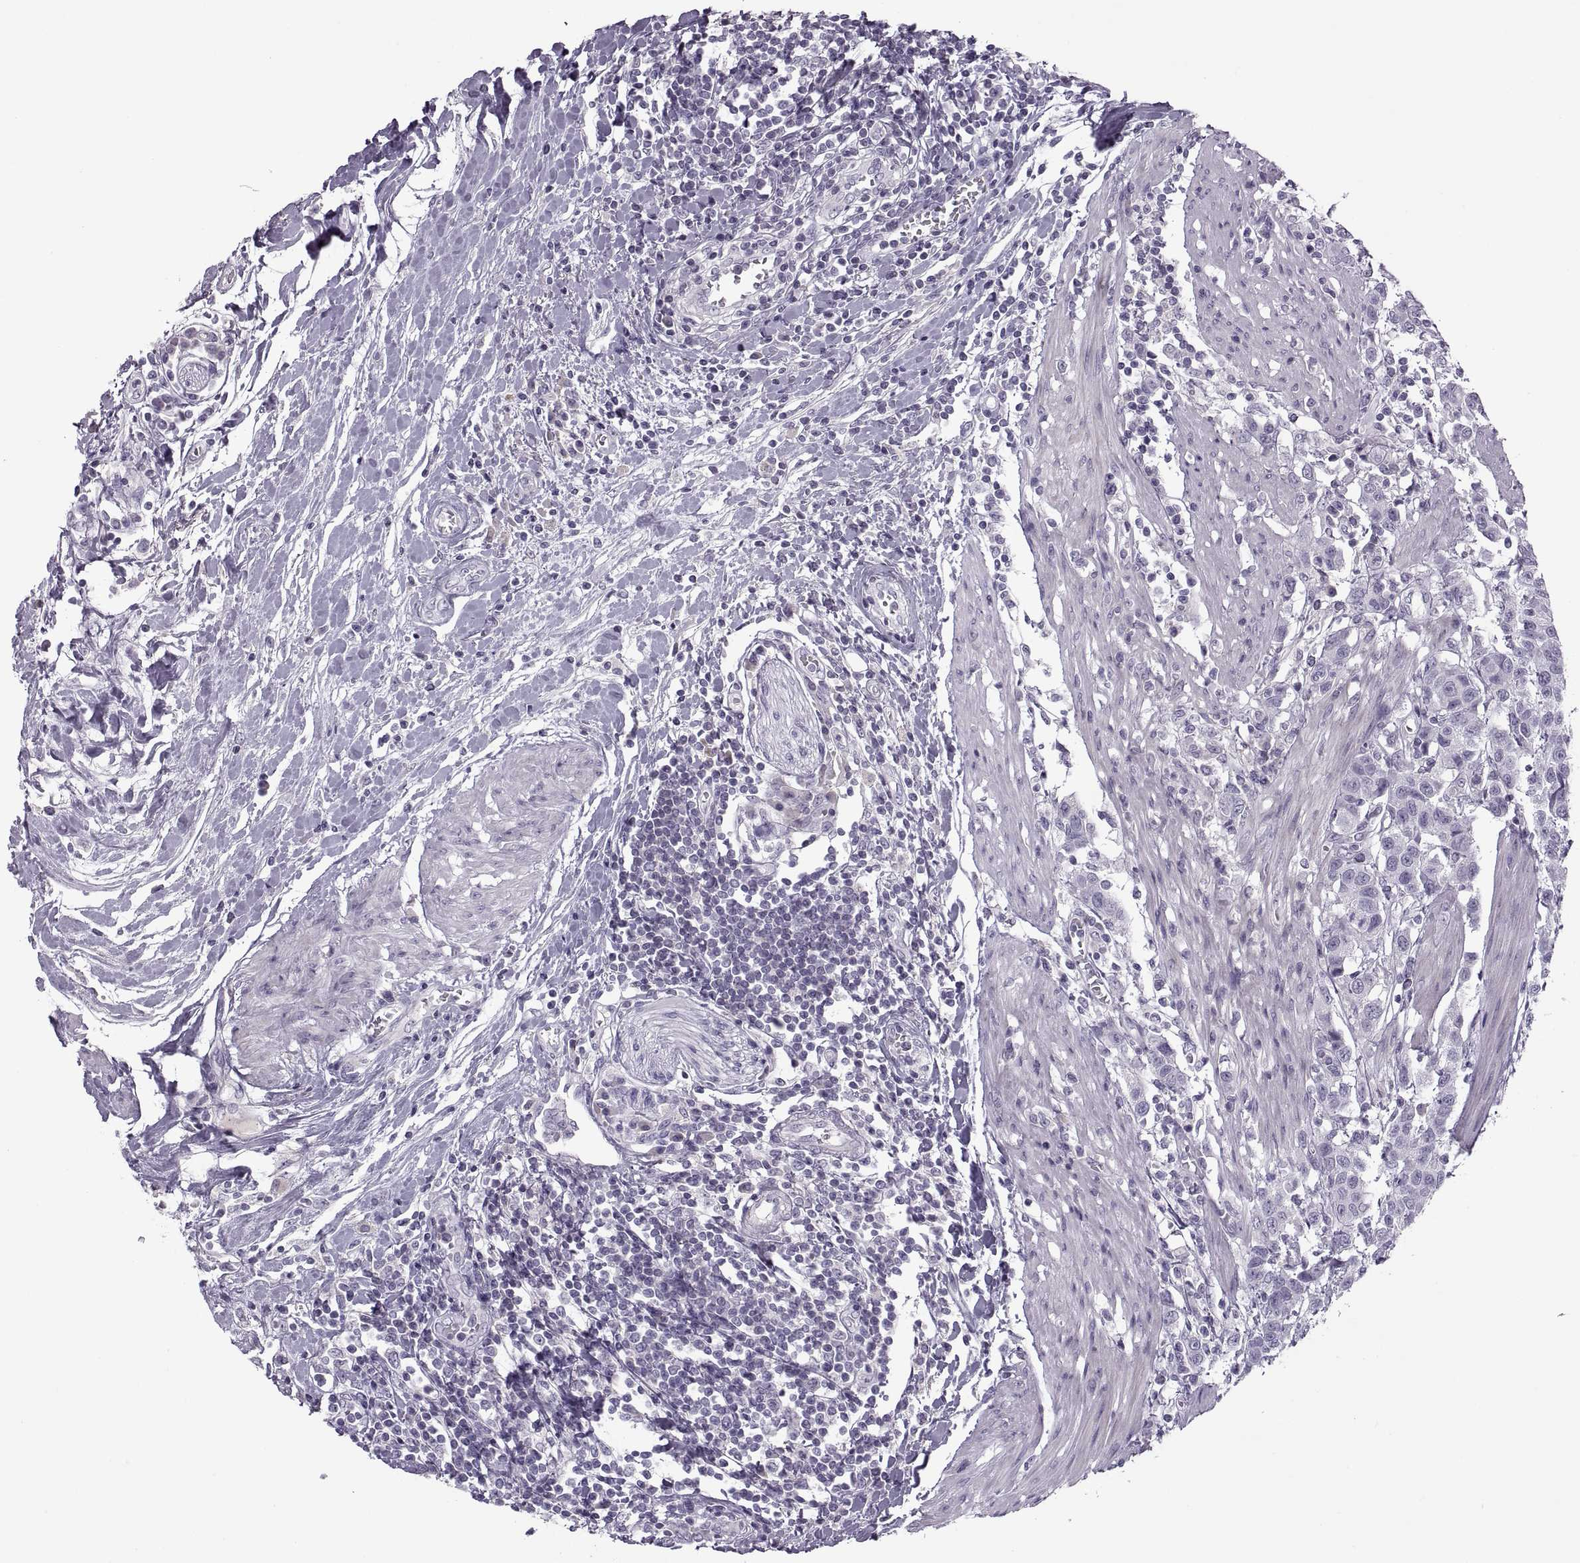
{"staining": {"intensity": "negative", "quantity": "none", "location": "none"}, "tissue": "urothelial cancer", "cell_type": "Tumor cells", "image_type": "cancer", "snomed": [{"axis": "morphology", "description": "Urothelial carcinoma, High grade"}, {"axis": "topography", "description": "Urinary bladder"}], "caption": "There is no significant positivity in tumor cells of urothelial cancer.", "gene": "RSPH6A", "patient": {"sex": "female", "age": 58}}